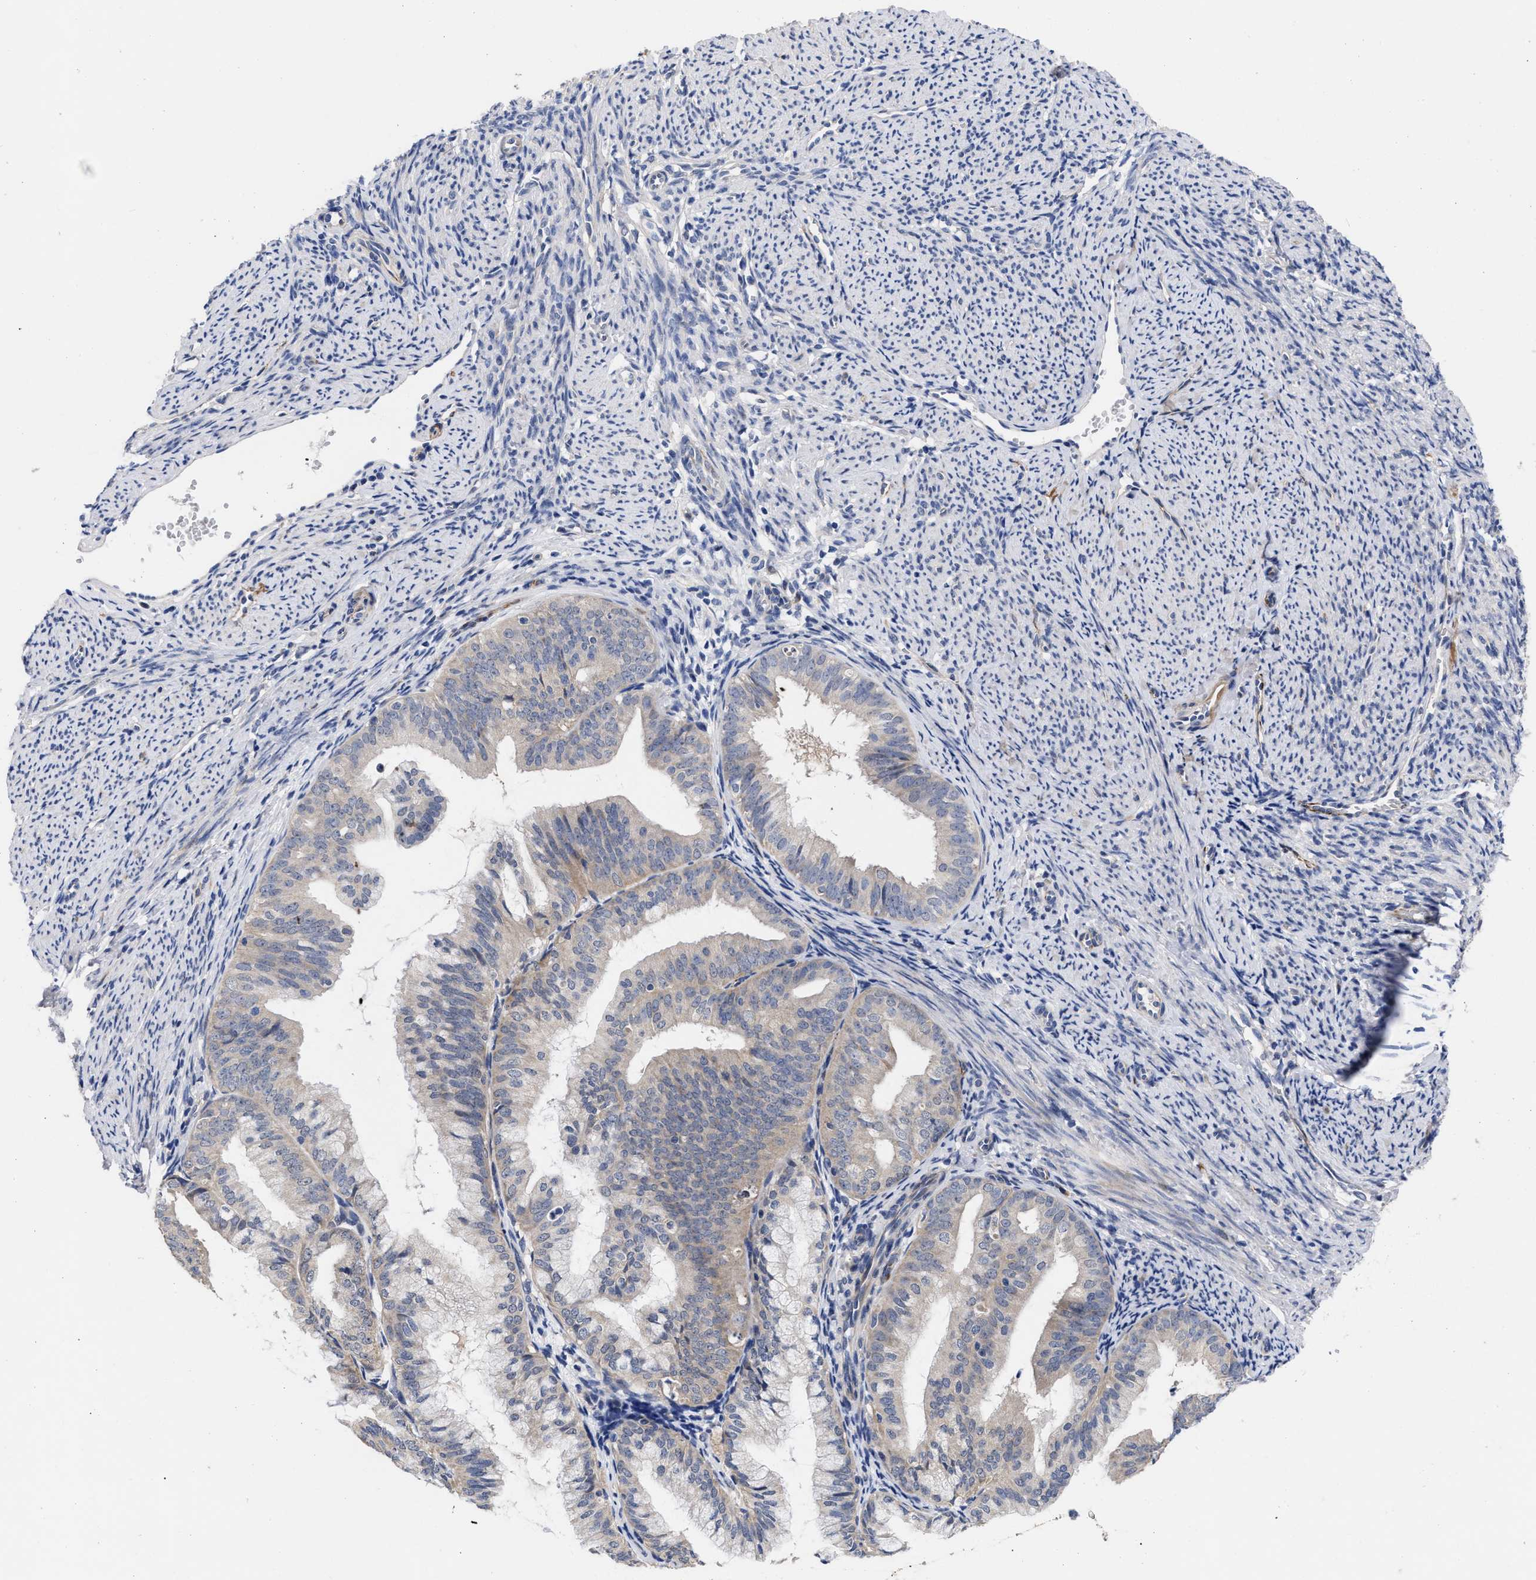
{"staining": {"intensity": "negative", "quantity": "none", "location": "none"}, "tissue": "endometrial cancer", "cell_type": "Tumor cells", "image_type": "cancer", "snomed": [{"axis": "morphology", "description": "Adenocarcinoma, NOS"}, {"axis": "topography", "description": "Endometrium"}], "caption": "Immunohistochemical staining of adenocarcinoma (endometrial) reveals no significant positivity in tumor cells. (Brightfield microscopy of DAB (3,3'-diaminobenzidine) IHC at high magnification).", "gene": "CCN5", "patient": {"sex": "female", "age": 63}}